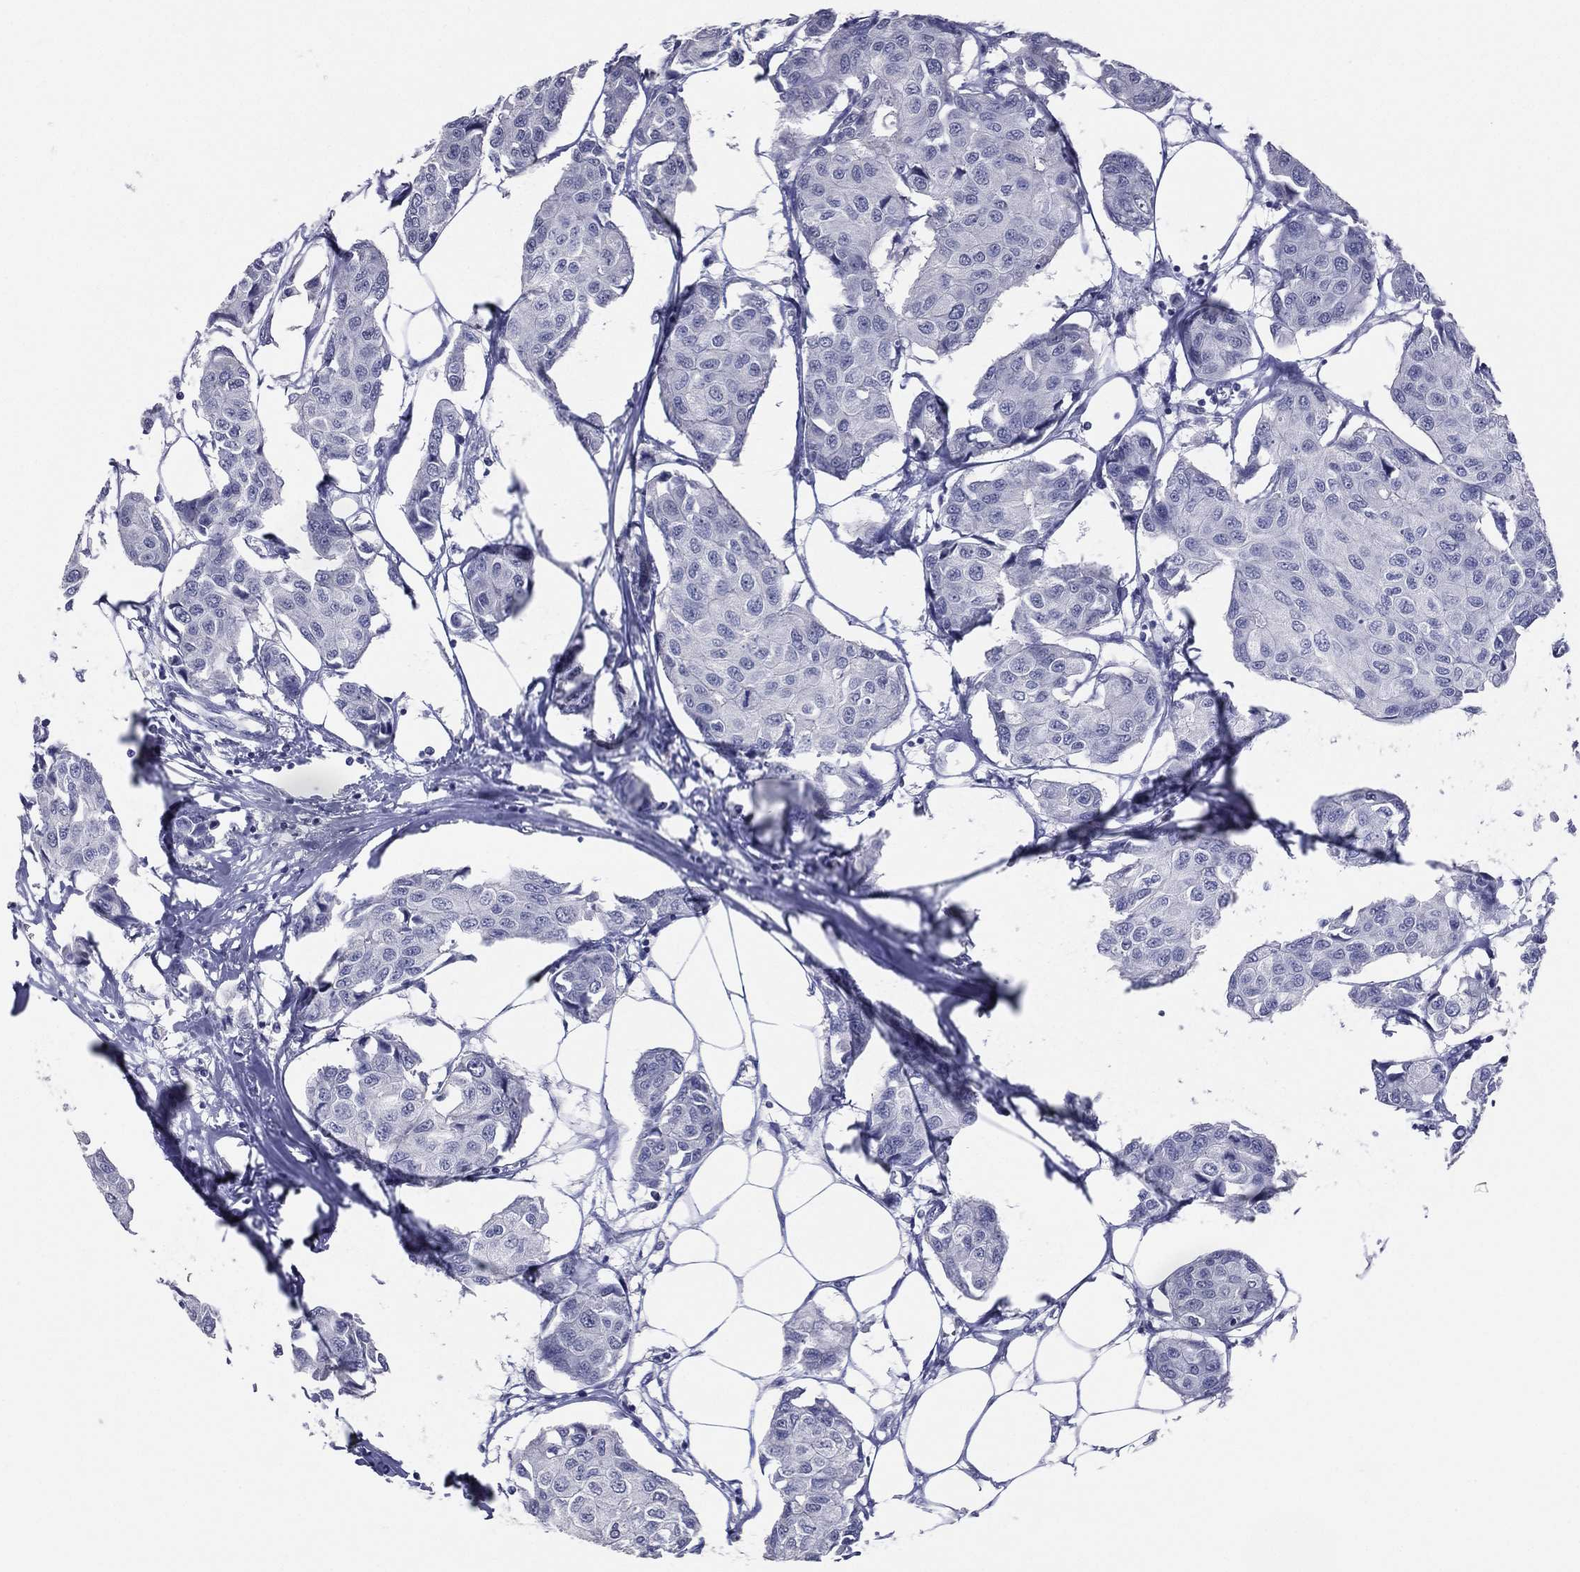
{"staining": {"intensity": "negative", "quantity": "none", "location": "none"}, "tissue": "breast cancer", "cell_type": "Tumor cells", "image_type": "cancer", "snomed": [{"axis": "morphology", "description": "Duct carcinoma"}, {"axis": "topography", "description": "Breast"}], "caption": "DAB (3,3'-diaminobenzidine) immunohistochemical staining of human breast cancer shows no significant expression in tumor cells.", "gene": "TFAP2A", "patient": {"sex": "female", "age": 80}}